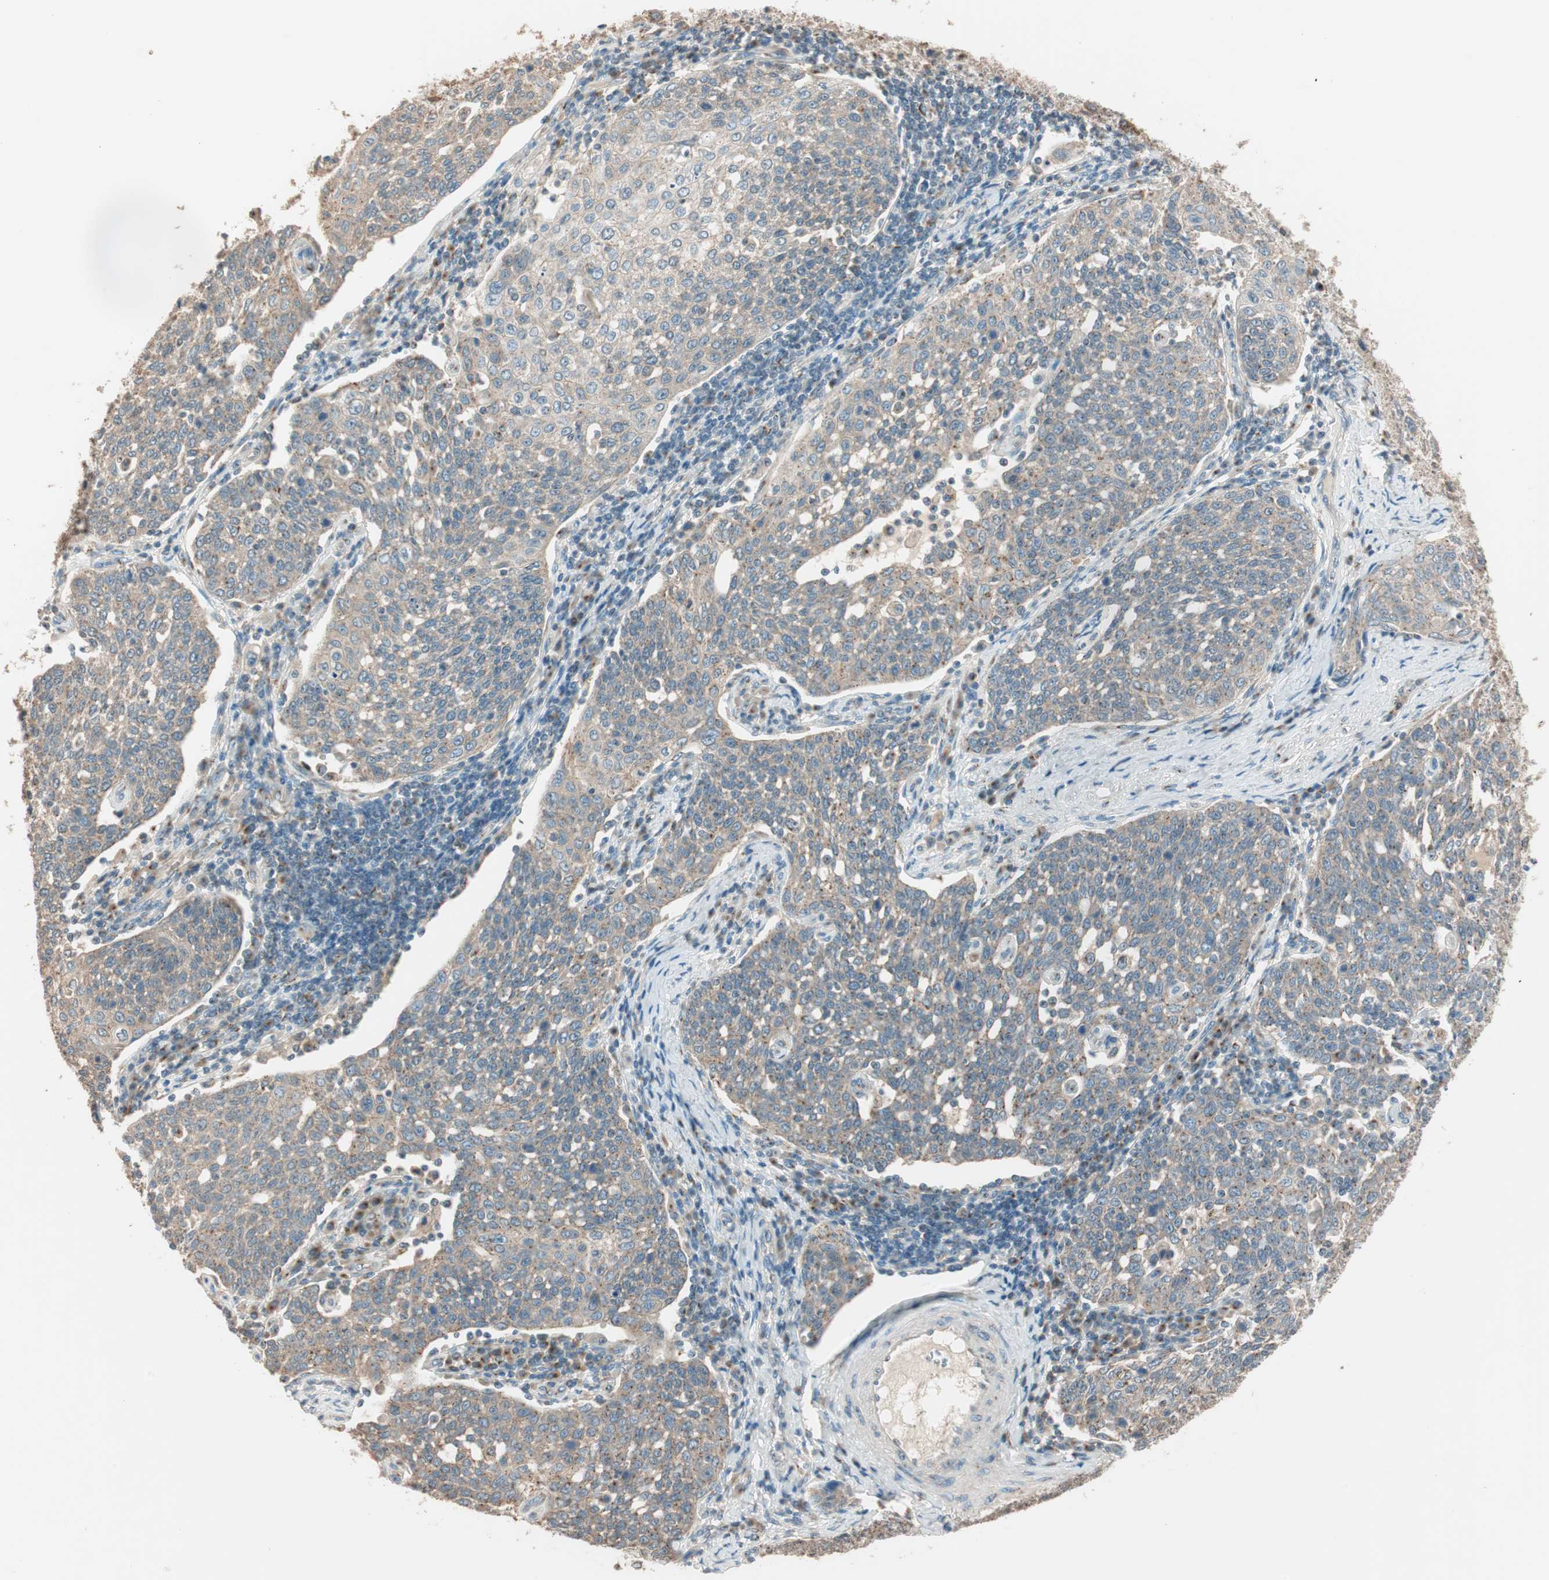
{"staining": {"intensity": "weak", "quantity": ">75%", "location": "cytoplasmic/membranous"}, "tissue": "cervical cancer", "cell_type": "Tumor cells", "image_type": "cancer", "snomed": [{"axis": "morphology", "description": "Squamous cell carcinoma, NOS"}, {"axis": "topography", "description": "Cervix"}], "caption": "Brown immunohistochemical staining in human cervical squamous cell carcinoma demonstrates weak cytoplasmic/membranous staining in about >75% of tumor cells.", "gene": "SEC16A", "patient": {"sex": "female", "age": 34}}